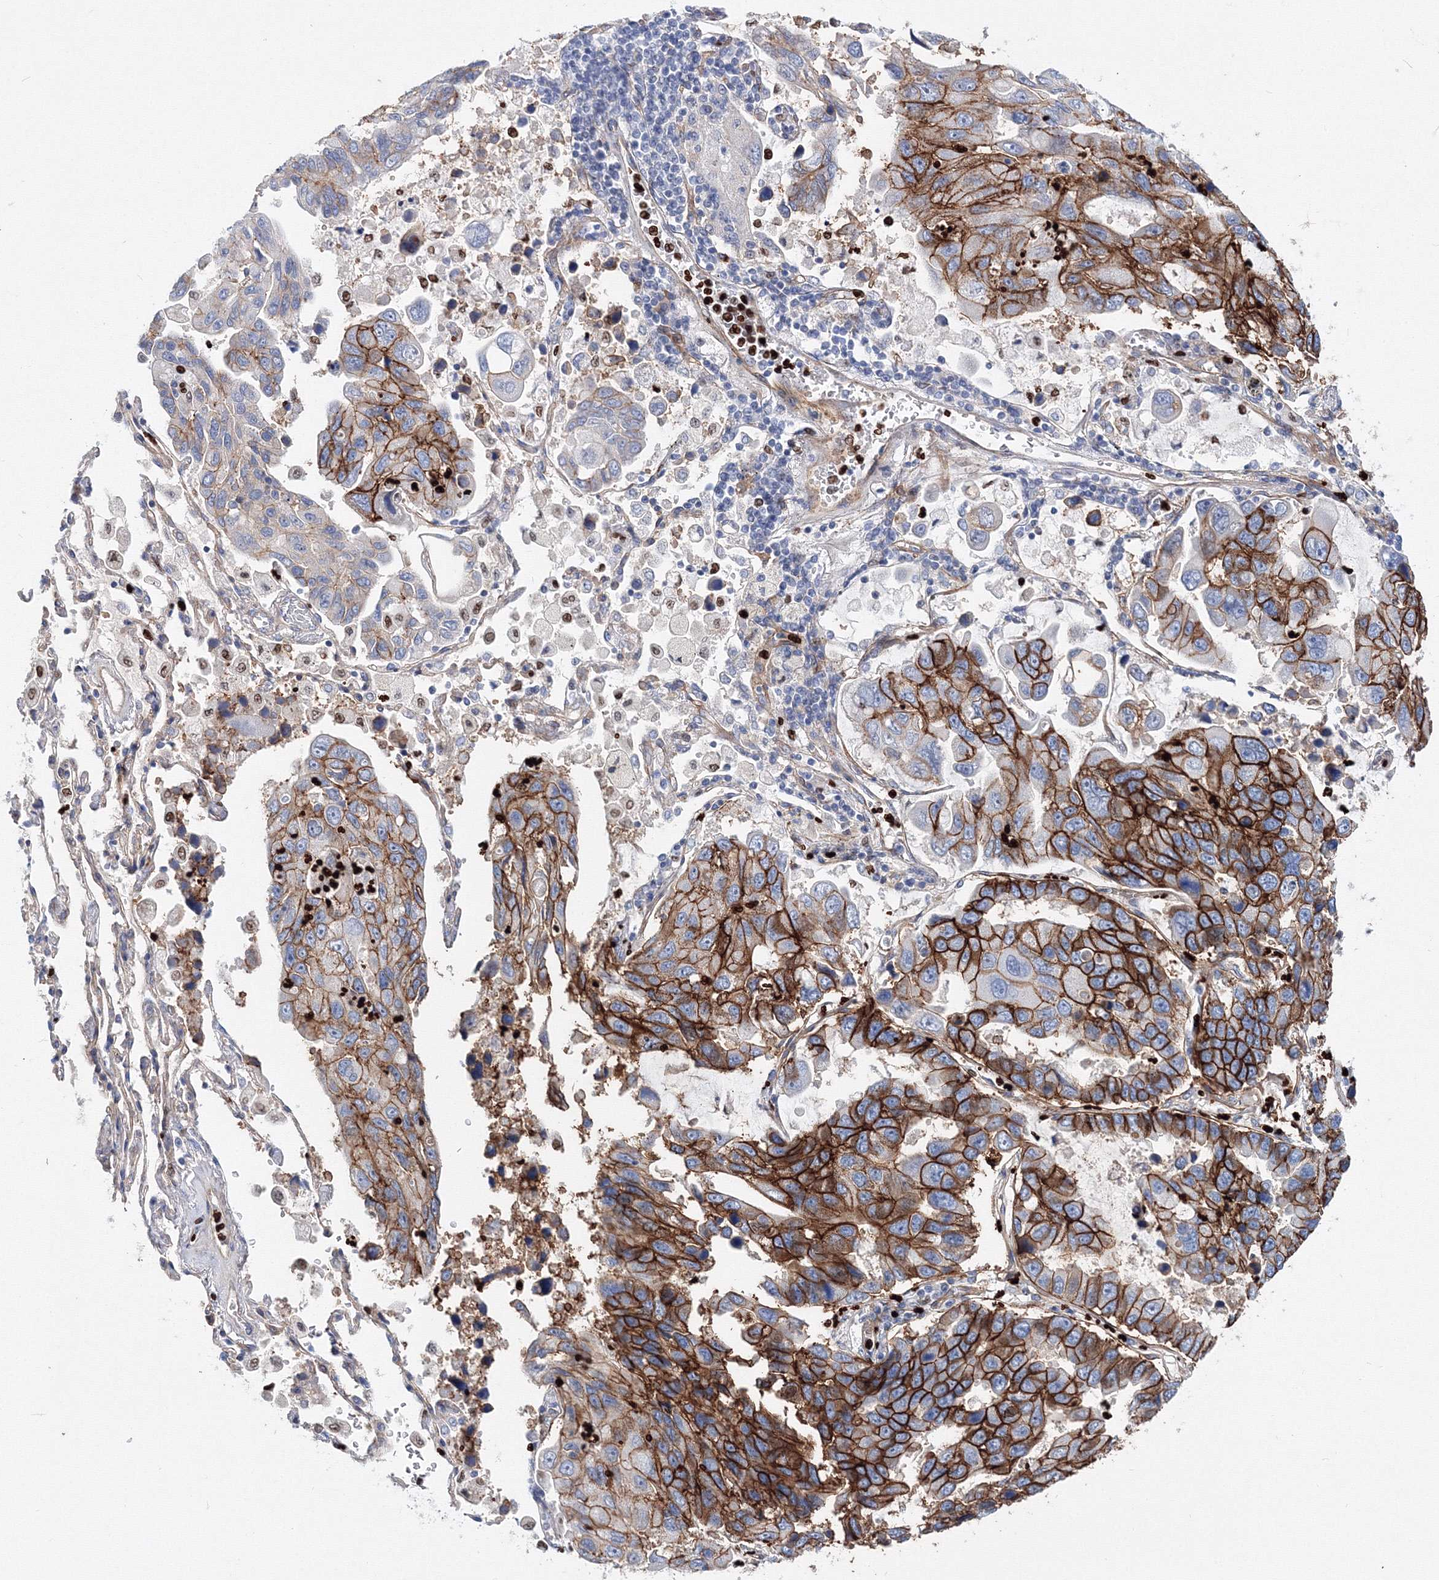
{"staining": {"intensity": "strong", "quantity": ">75%", "location": "cytoplasmic/membranous"}, "tissue": "lung cancer", "cell_type": "Tumor cells", "image_type": "cancer", "snomed": [{"axis": "morphology", "description": "Adenocarcinoma, NOS"}, {"axis": "topography", "description": "Lung"}], "caption": "Protein expression analysis of lung adenocarcinoma exhibits strong cytoplasmic/membranous expression in approximately >75% of tumor cells.", "gene": "C11orf52", "patient": {"sex": "male", "age": 64}}